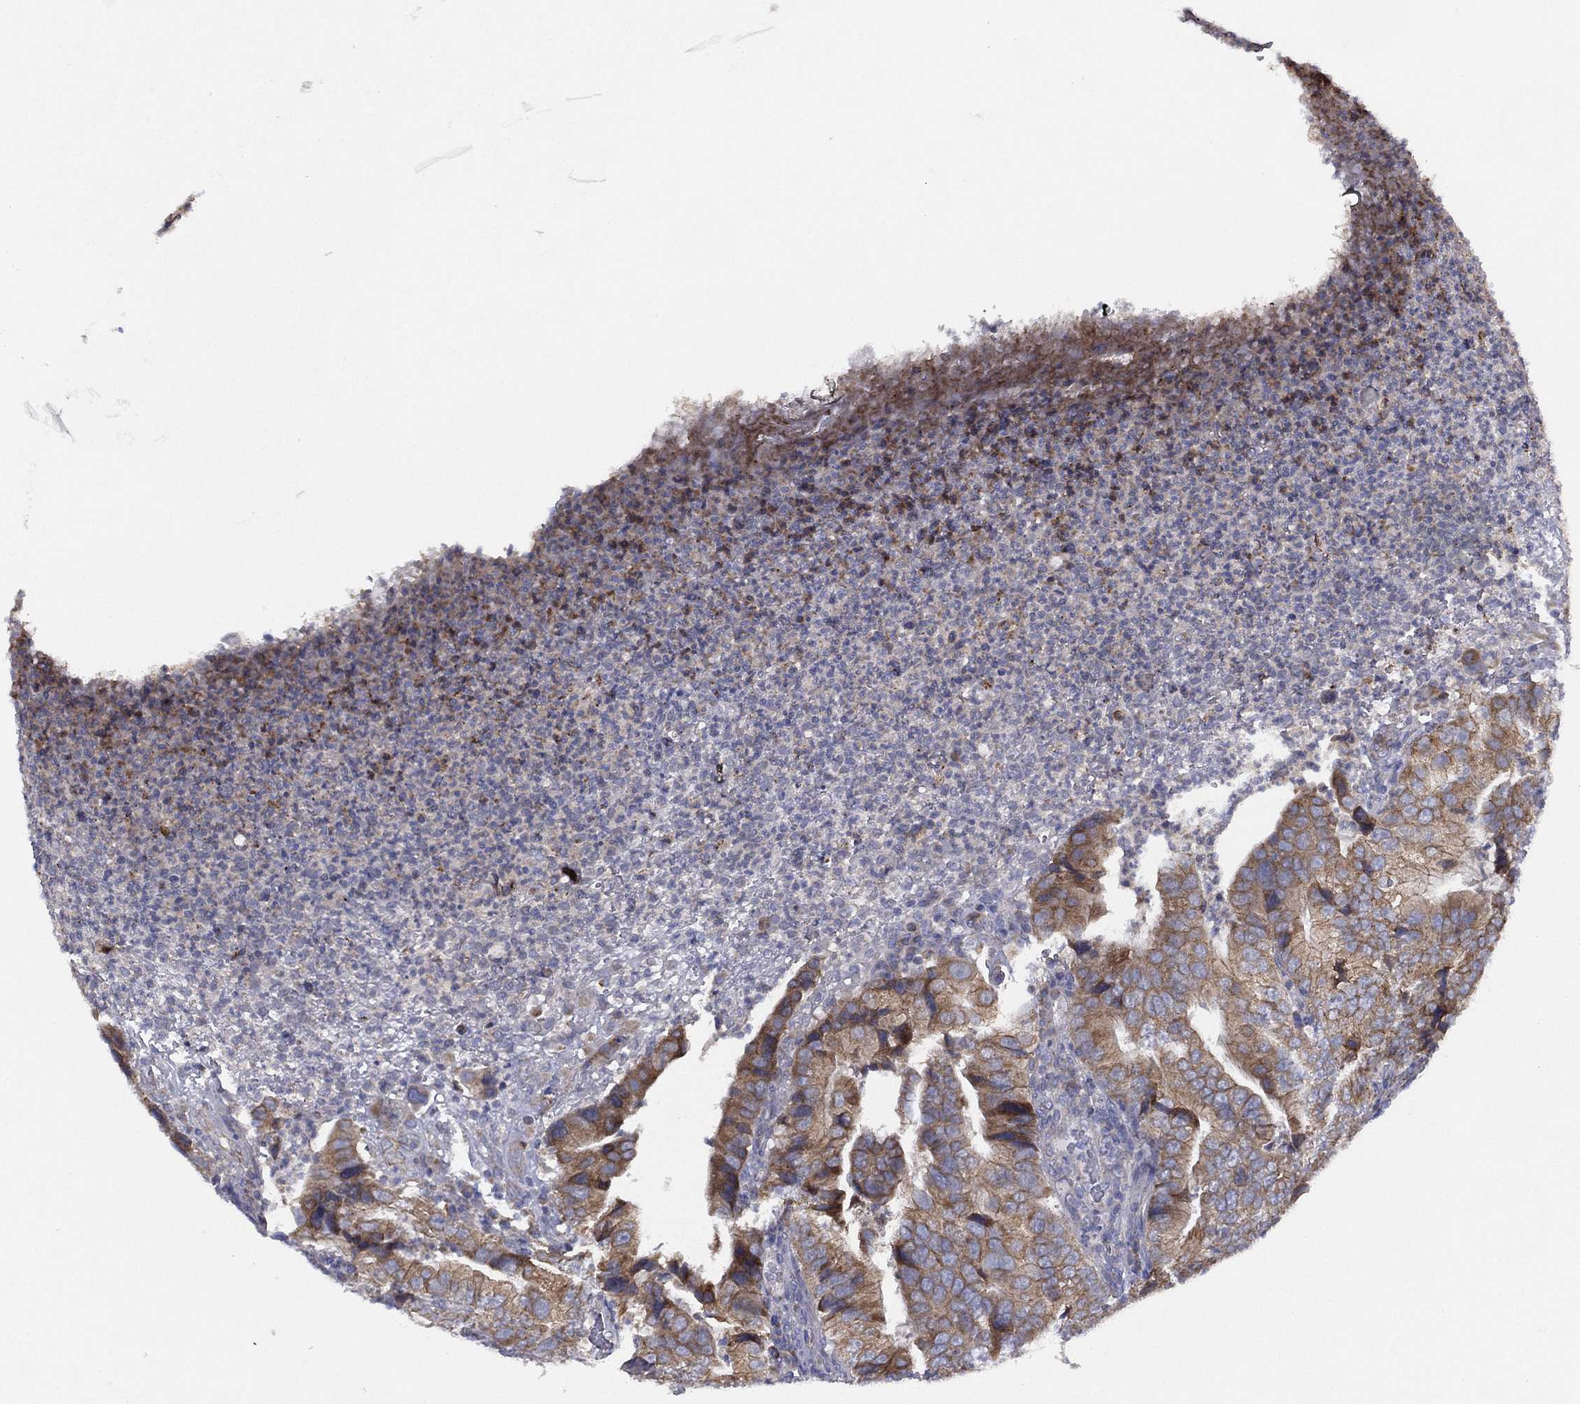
{"staining": {"intensity": "moderate", "quantity": "<25%", "location": "cytoplasmic/membranous"}, "tissue": "colorectal cancer", "cell_type": "Tumor cells", "image_type": "cancer", "snomed": [{"axis": "morphology", "description": "Adenocarcinoma, NOS"}, {"axis": "topography", "description": "Colon"}], "caption": "Immunohistochemical staining of colorectal cancer demonstrates low levels of moderate cytoplasmic/membranous protein staining in approximately <25% of tumor cells. The staining is performed using DAB (3,3'-diaminobenzidine) brown chromogen to label protein expression. The nuclei are counter-stained blue using hematoxylin.", "gene": "ZNF223", "patient": {"sex": "female", "age": 72}}